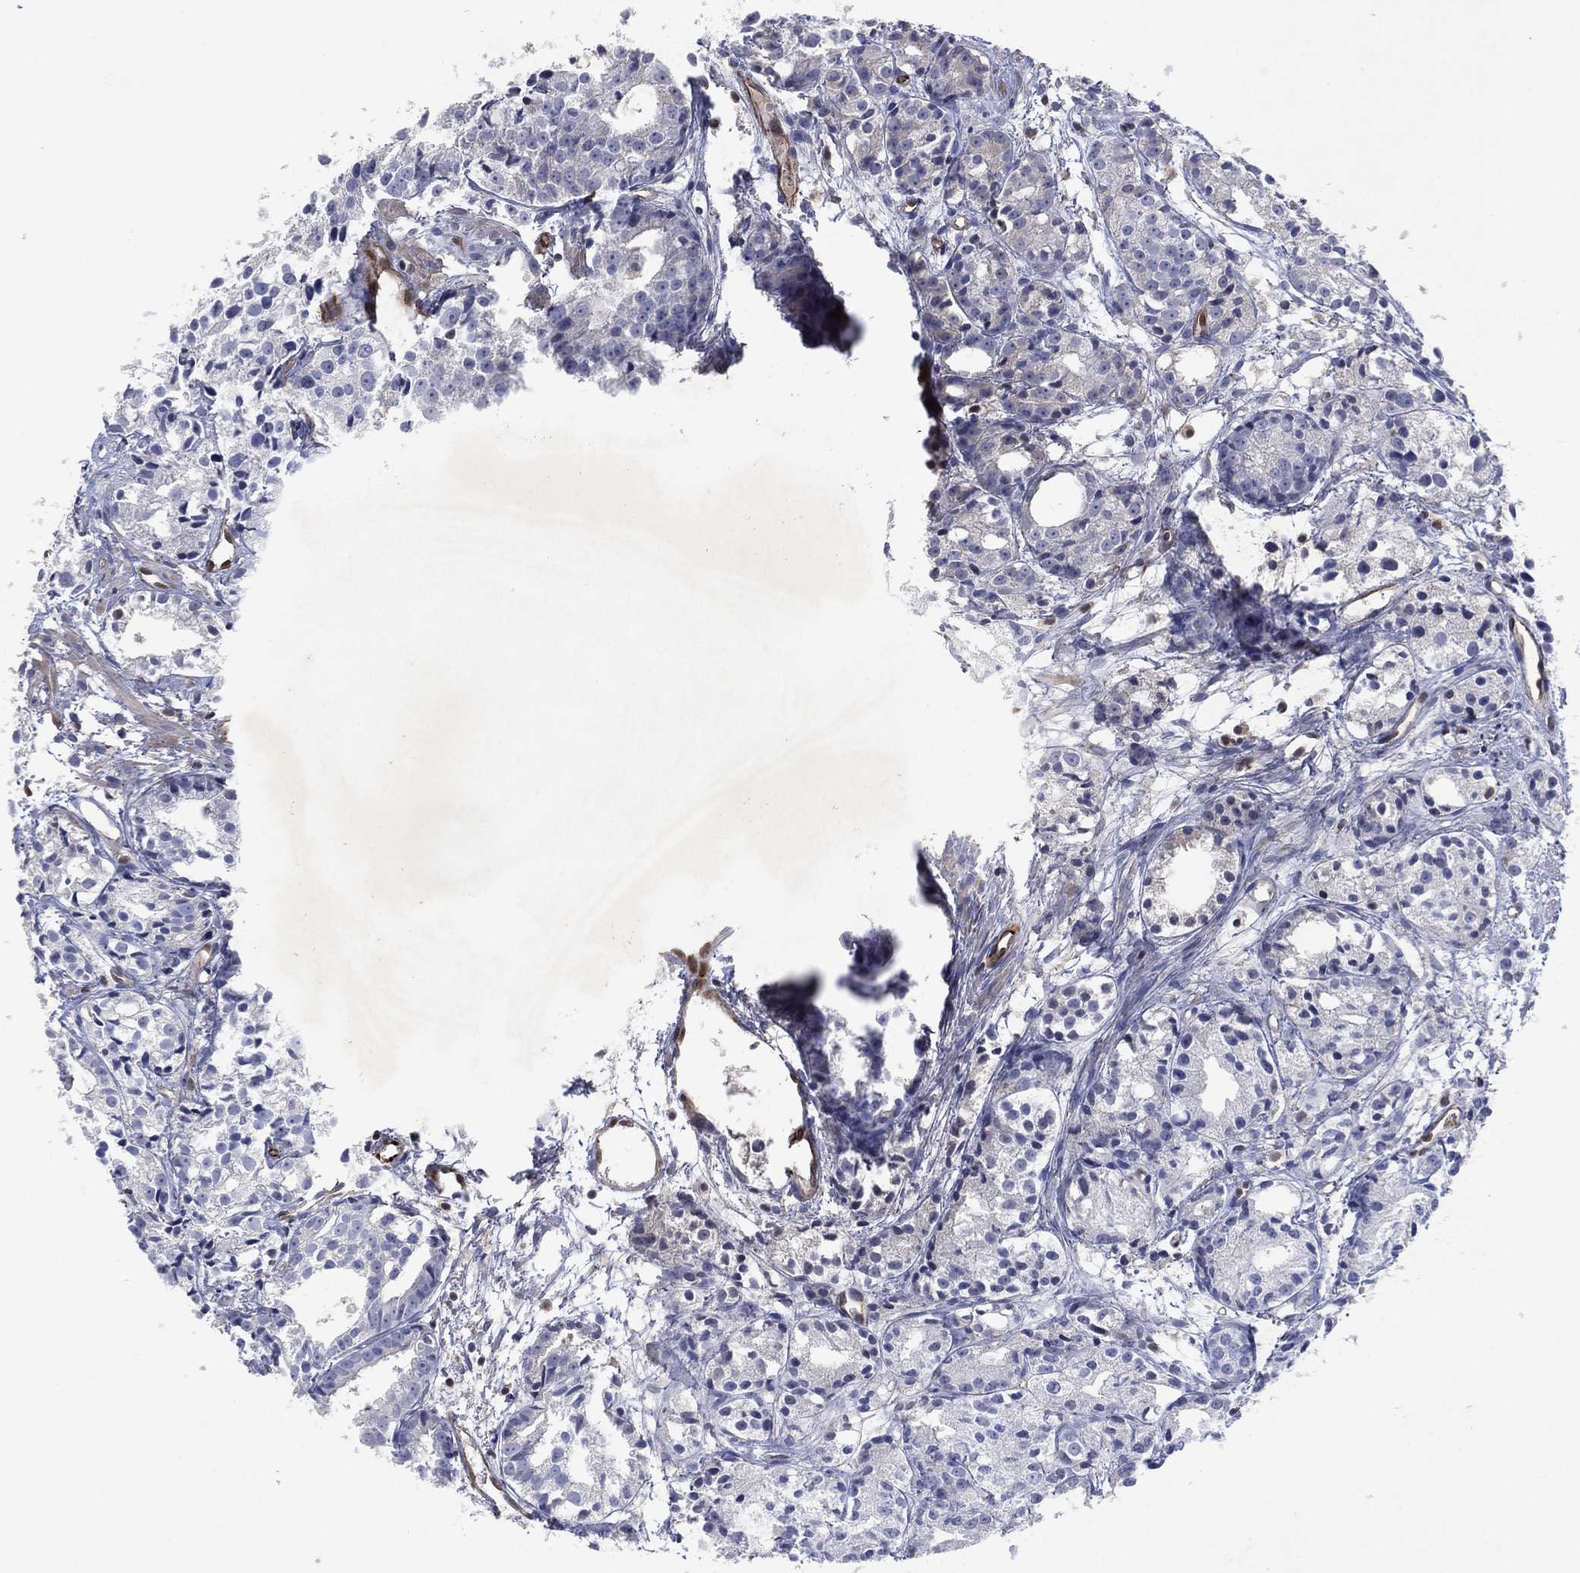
{"staining": {"intensity": "negative", "quantity": "none", "location": "none"}, "tissue": "prostate cancer", "cell_type": "Tumor cells", "image_type": "cancer", "snomed": [{"axis": "morphology", "description": "Adenocarcinoma, Medium grade"}, {"axis": "topography", "description": "Prostate"}], "caption": "A histopathology image of prostate cancer stained for a protein displays no brown staining in tumor cells. The staining is performed using DAB (3,3'-diaminobenzidine) brown chromogen with nuclei counter-stained in using hematoxylin.", "gene": "FLI1", "patient": {"sex": "male", "age": 74}}